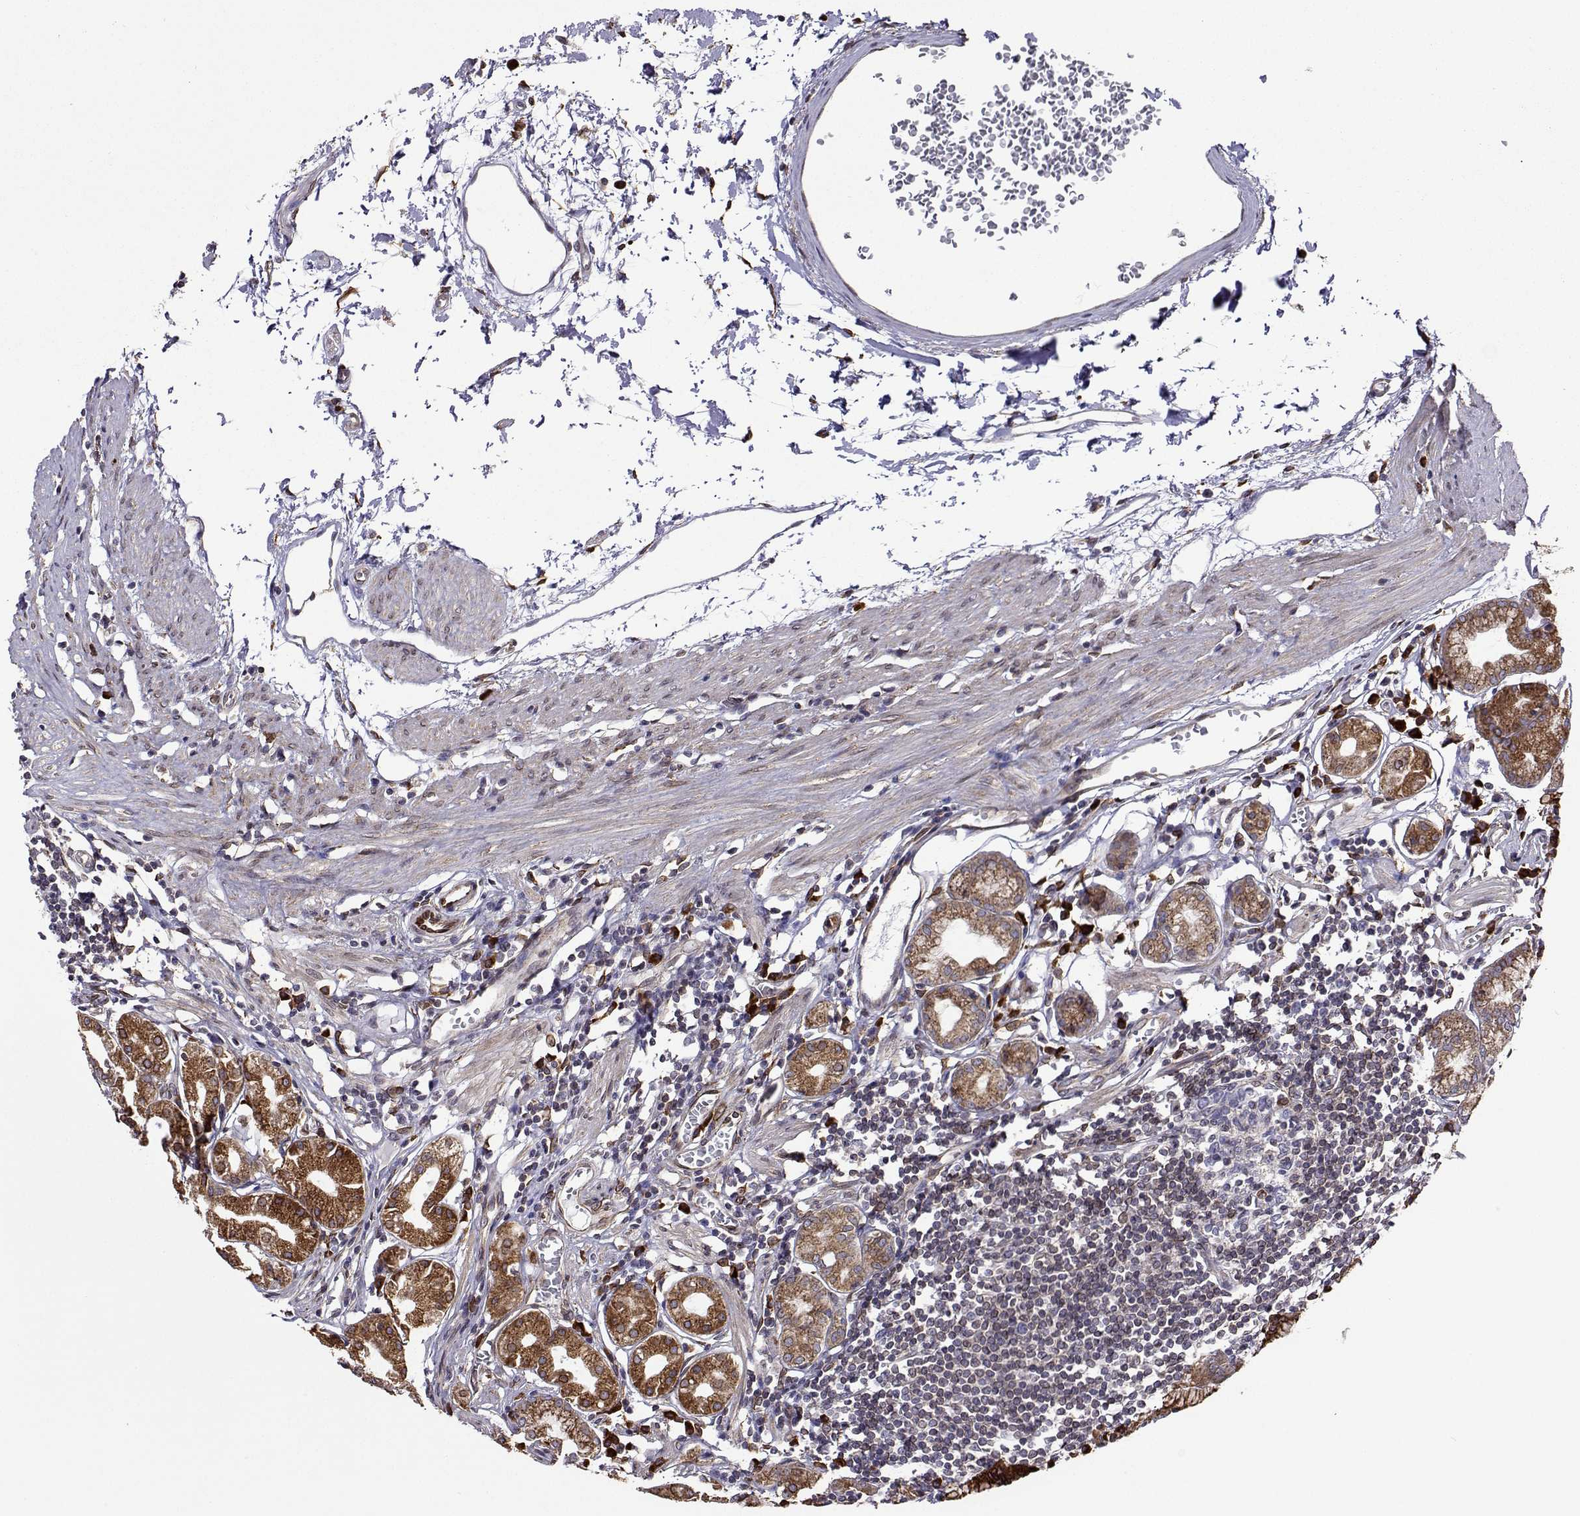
{"staining": {"intensity": "moderate", "quantity": ">75%", "location": "cytoplasmic/membranous"}, "tissue": "stomach", "cell_type": "Glandular cells", "image_type": "normal", "snomed": [{"axis": "morphology", "description": "Normal tissue, NOS"}, {"axis": "topography", "description": "Stomach"}], "caption": "DAB (3,3'-diaminobenzidine) immunohistochemical staining of benign human stomach shows moderate cytoplasmic/membranous protein positivity in approximately >75% of glandular cells. The staining is performed using DAB (3,3'-diaminobenzidine) brown chromogen to label protein expression. The nuclei are counter-stained blue using hematoxylin.", "gene": "PGRMC2", "patient": {"sex": "male", "age": 55}}